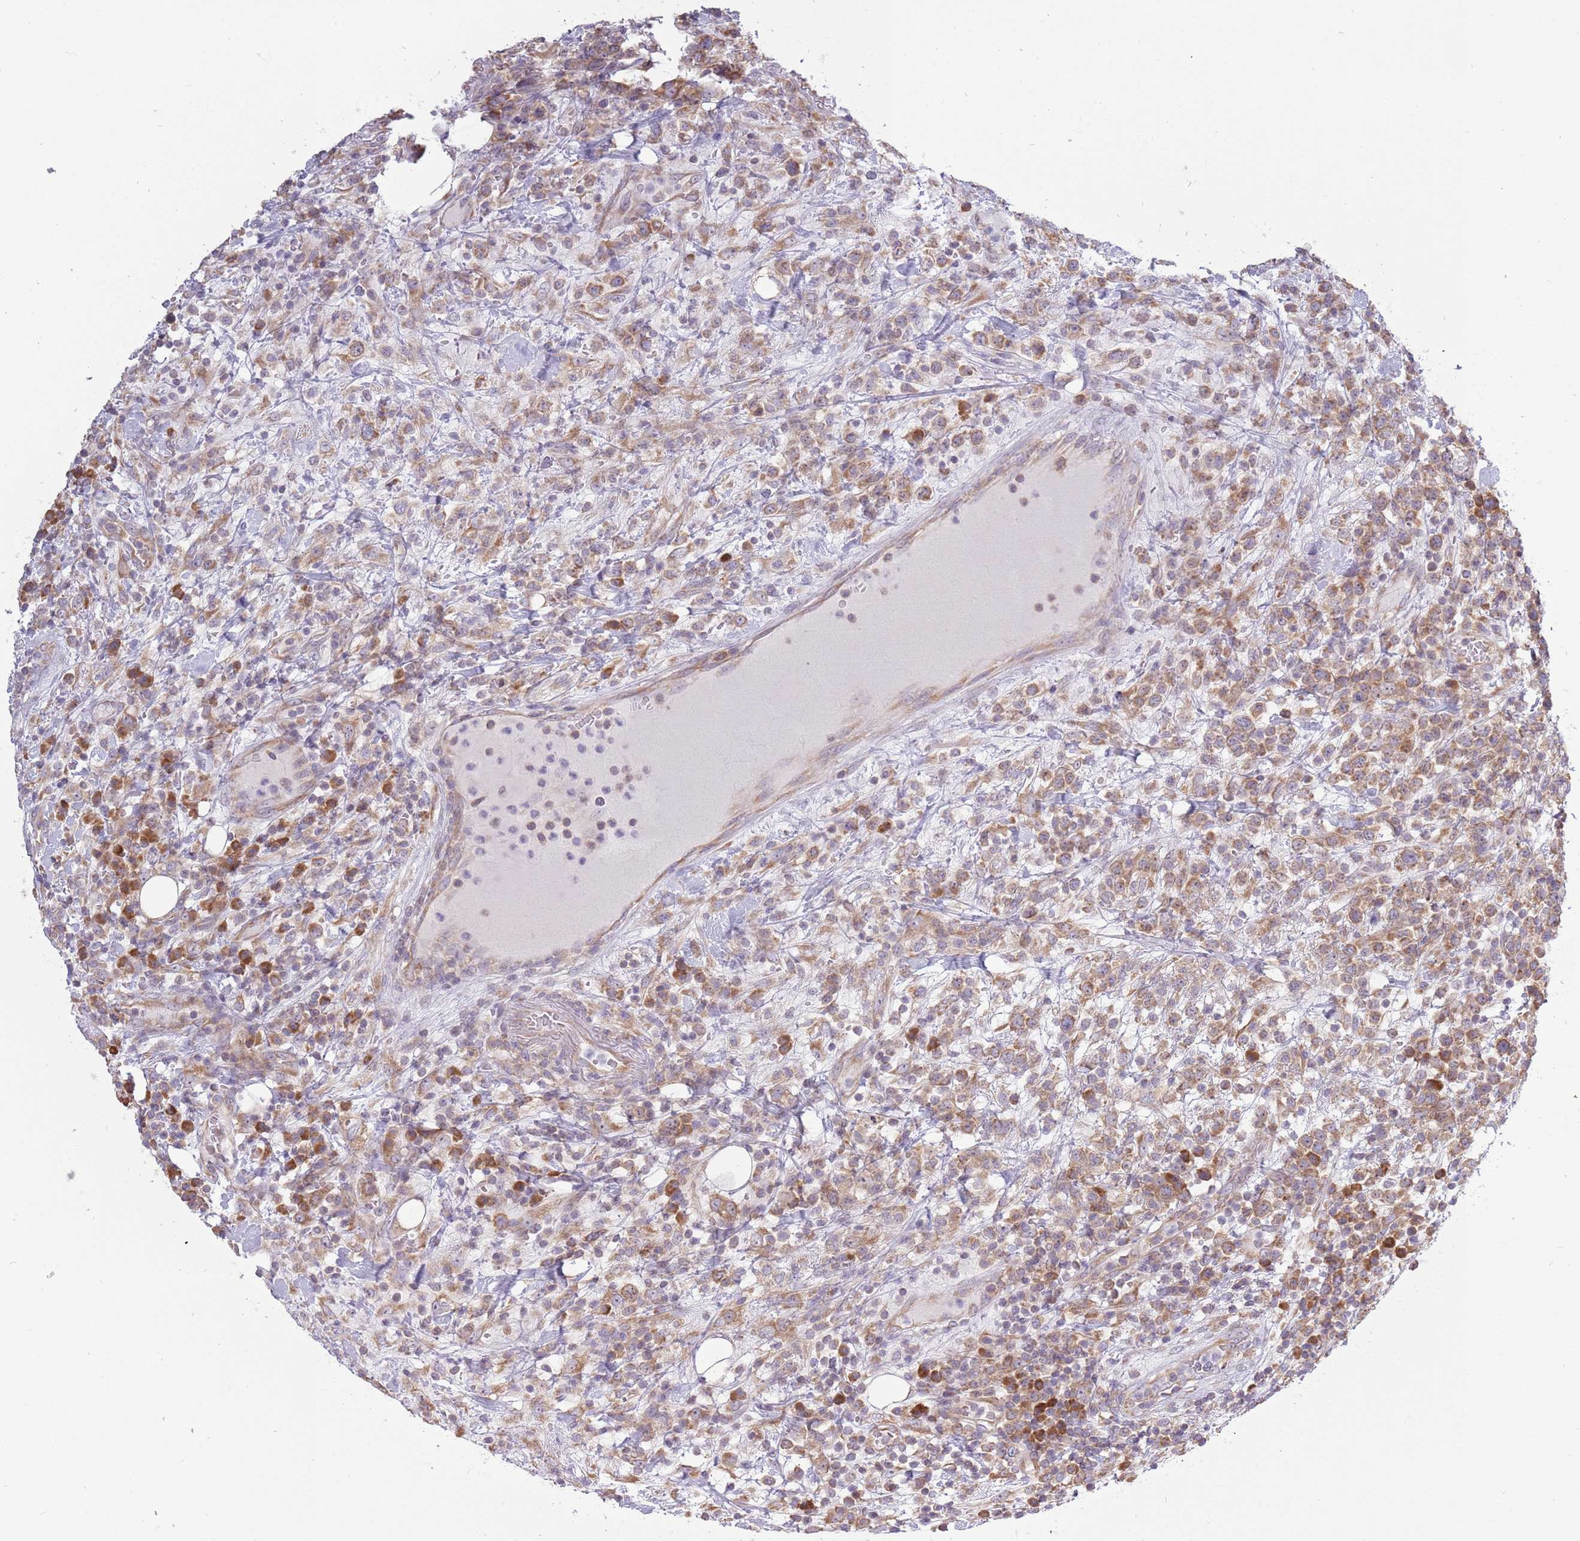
{"staining": {"intensity": "moderate", "quantity": "25%-75%", "location": "cytoplasmic/membranous"}, "tissue": "lymphoma", "cell_type": "Tumor cells", "image_type": "cancer", "snomed": [{"axis": "morphology", "description": "Malignant lymphoma, non-Hodgkin's type, High grade"}, {"axis": "topography", "description": "Colon"}], "caption": "Tumor cells exhibit medium levels of moderate cytoplasmic/membranous positivity in approximately 25%-75% of cells in human lymphoma.", "gene": "RPL17-C18orf32", "patient": {"sex": "female", "age": 53}}